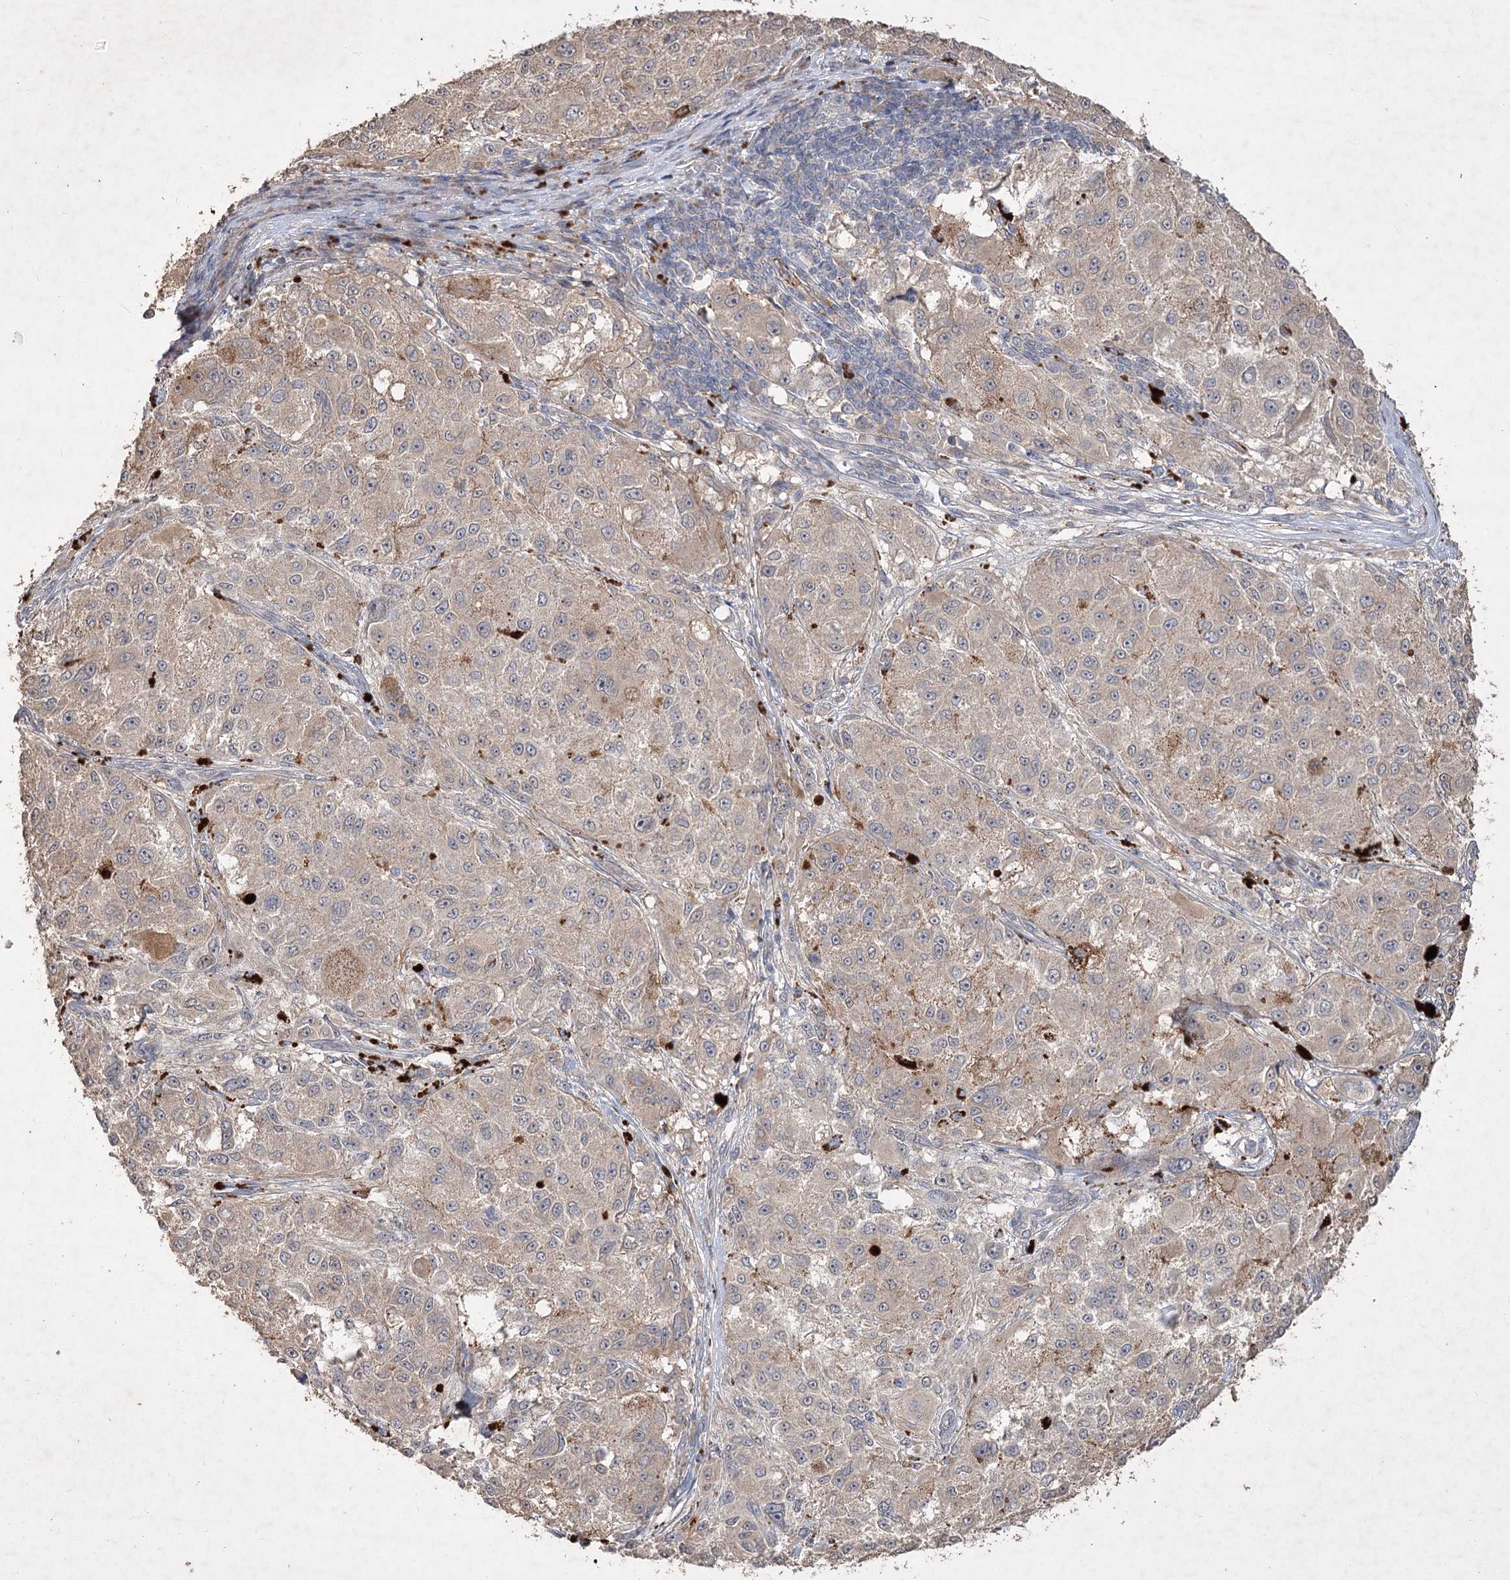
{"staining": {"intensity": "weak", "quantity": "25%-75%", "location": "cytoplasmic/membranous"}, "tissue": "melanoma", "cell_type": "Tumor cells", "image_type": "cancer", "snomed": [{"axis": "morphology", "description": "Necrosis, NOS"}, {"axis": "morphology", "description": "Malignant melanoma, NOS"}, {"axis": "topography", "description": "Skin"}], "caption": "A histopathology image of human malignant melanoma stained for a protein reveals weak cytoplasmic/membranous brown staining in tumor cells.", "gene": "IRAK1BP1", "patient": {"sex": "female", "age": 87}}